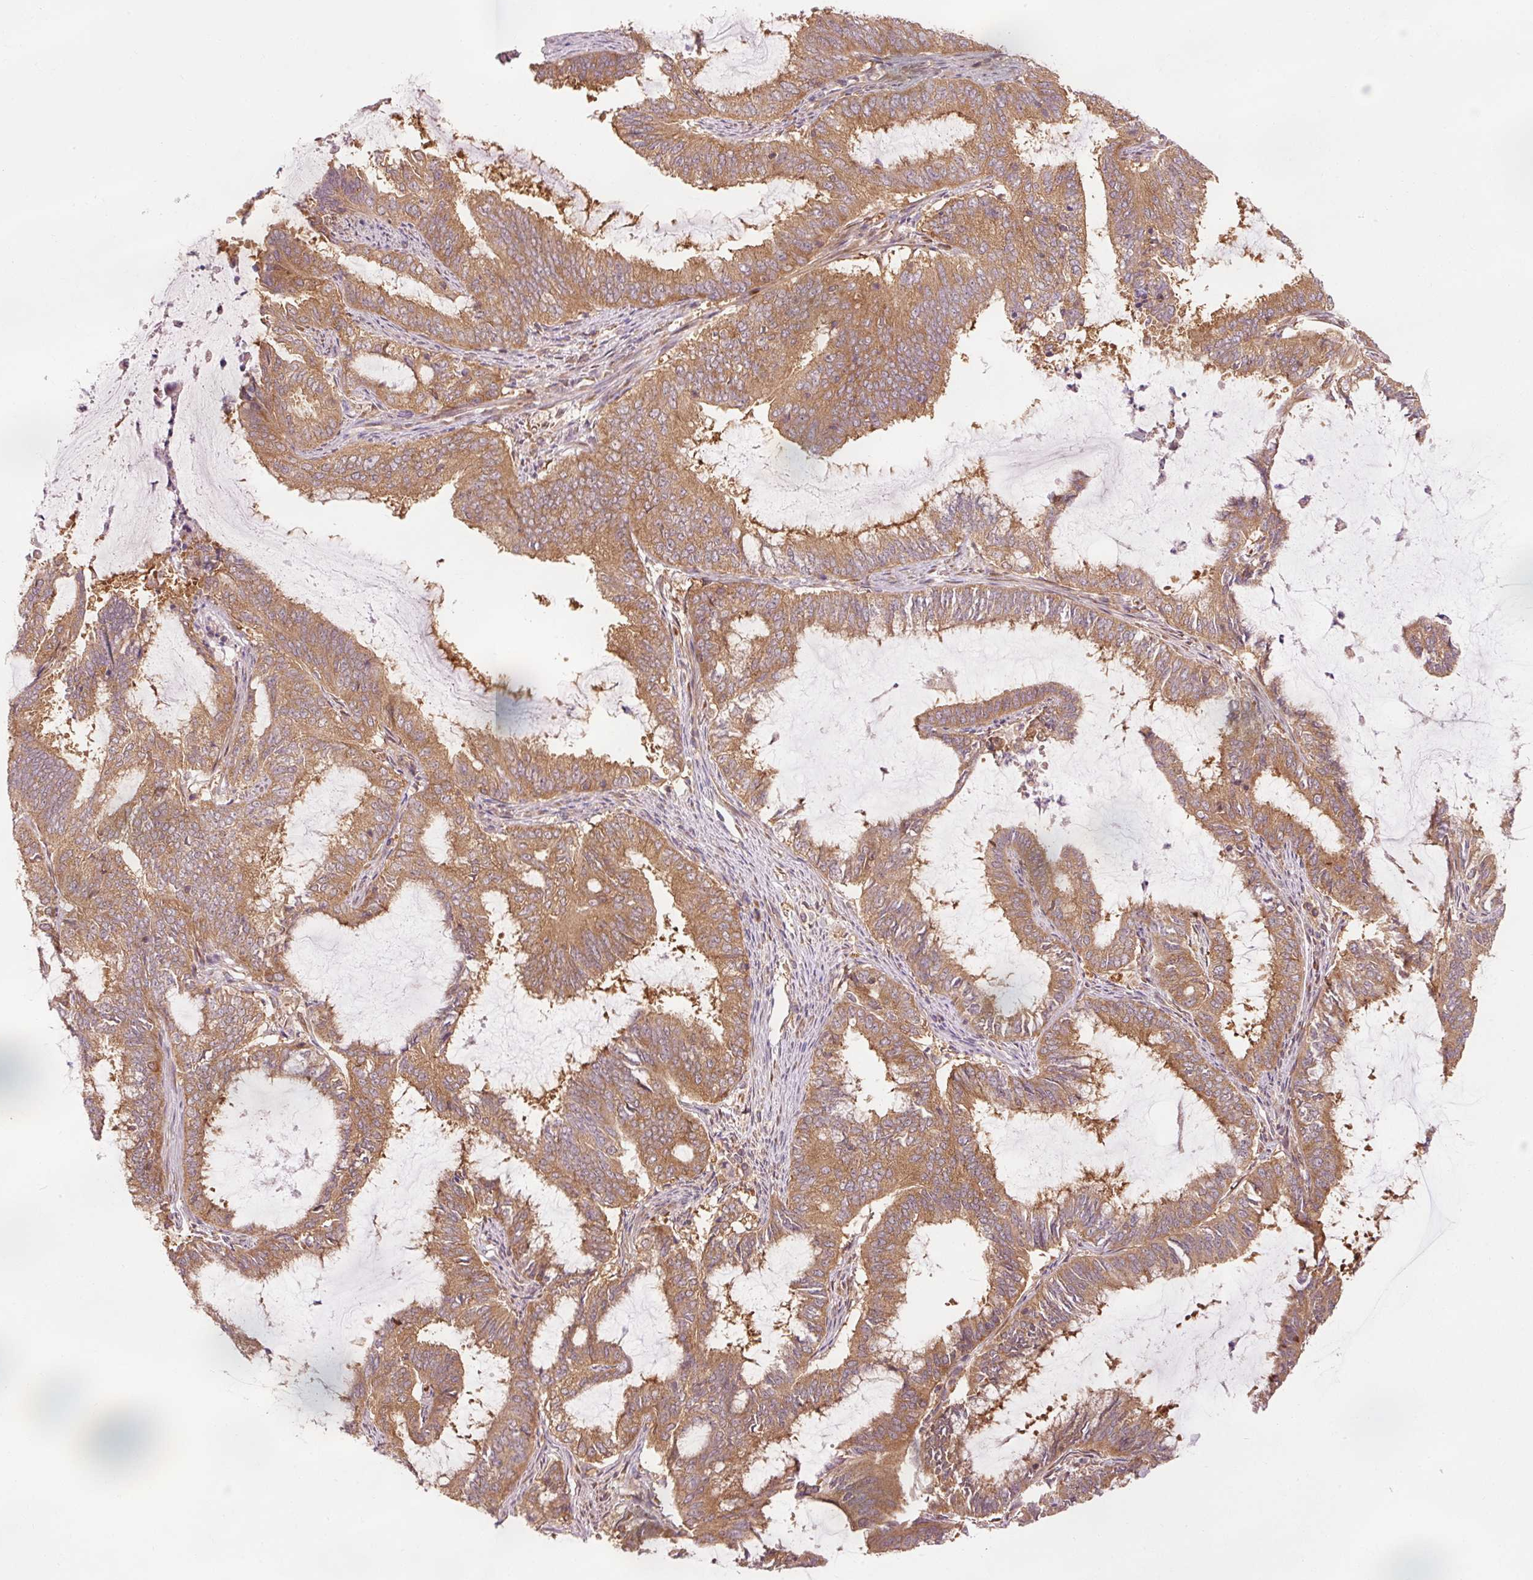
{"staining": {"intensity": "moderate", "quantity": ">75%", "location": "cytoplasmic/membranous"}, "tissue": "endometrial cancer", "cell_type": "Tumor cells", "image_type": "cancer", "snomed": [{"axis": "morphology", "description": "Adenocarcinoma, NOS"}, {"axis": "topography", "description": "Endometrium"}], "caption": "Immunohistochemical staining of human endometrial cancer (adenocarcinoma) displays moderate cytoplasmic/membranous protein positivity in about >75% of tumor cells.", "gene": "PDAP1", "patient": {"sex": "female", "age": 51}}